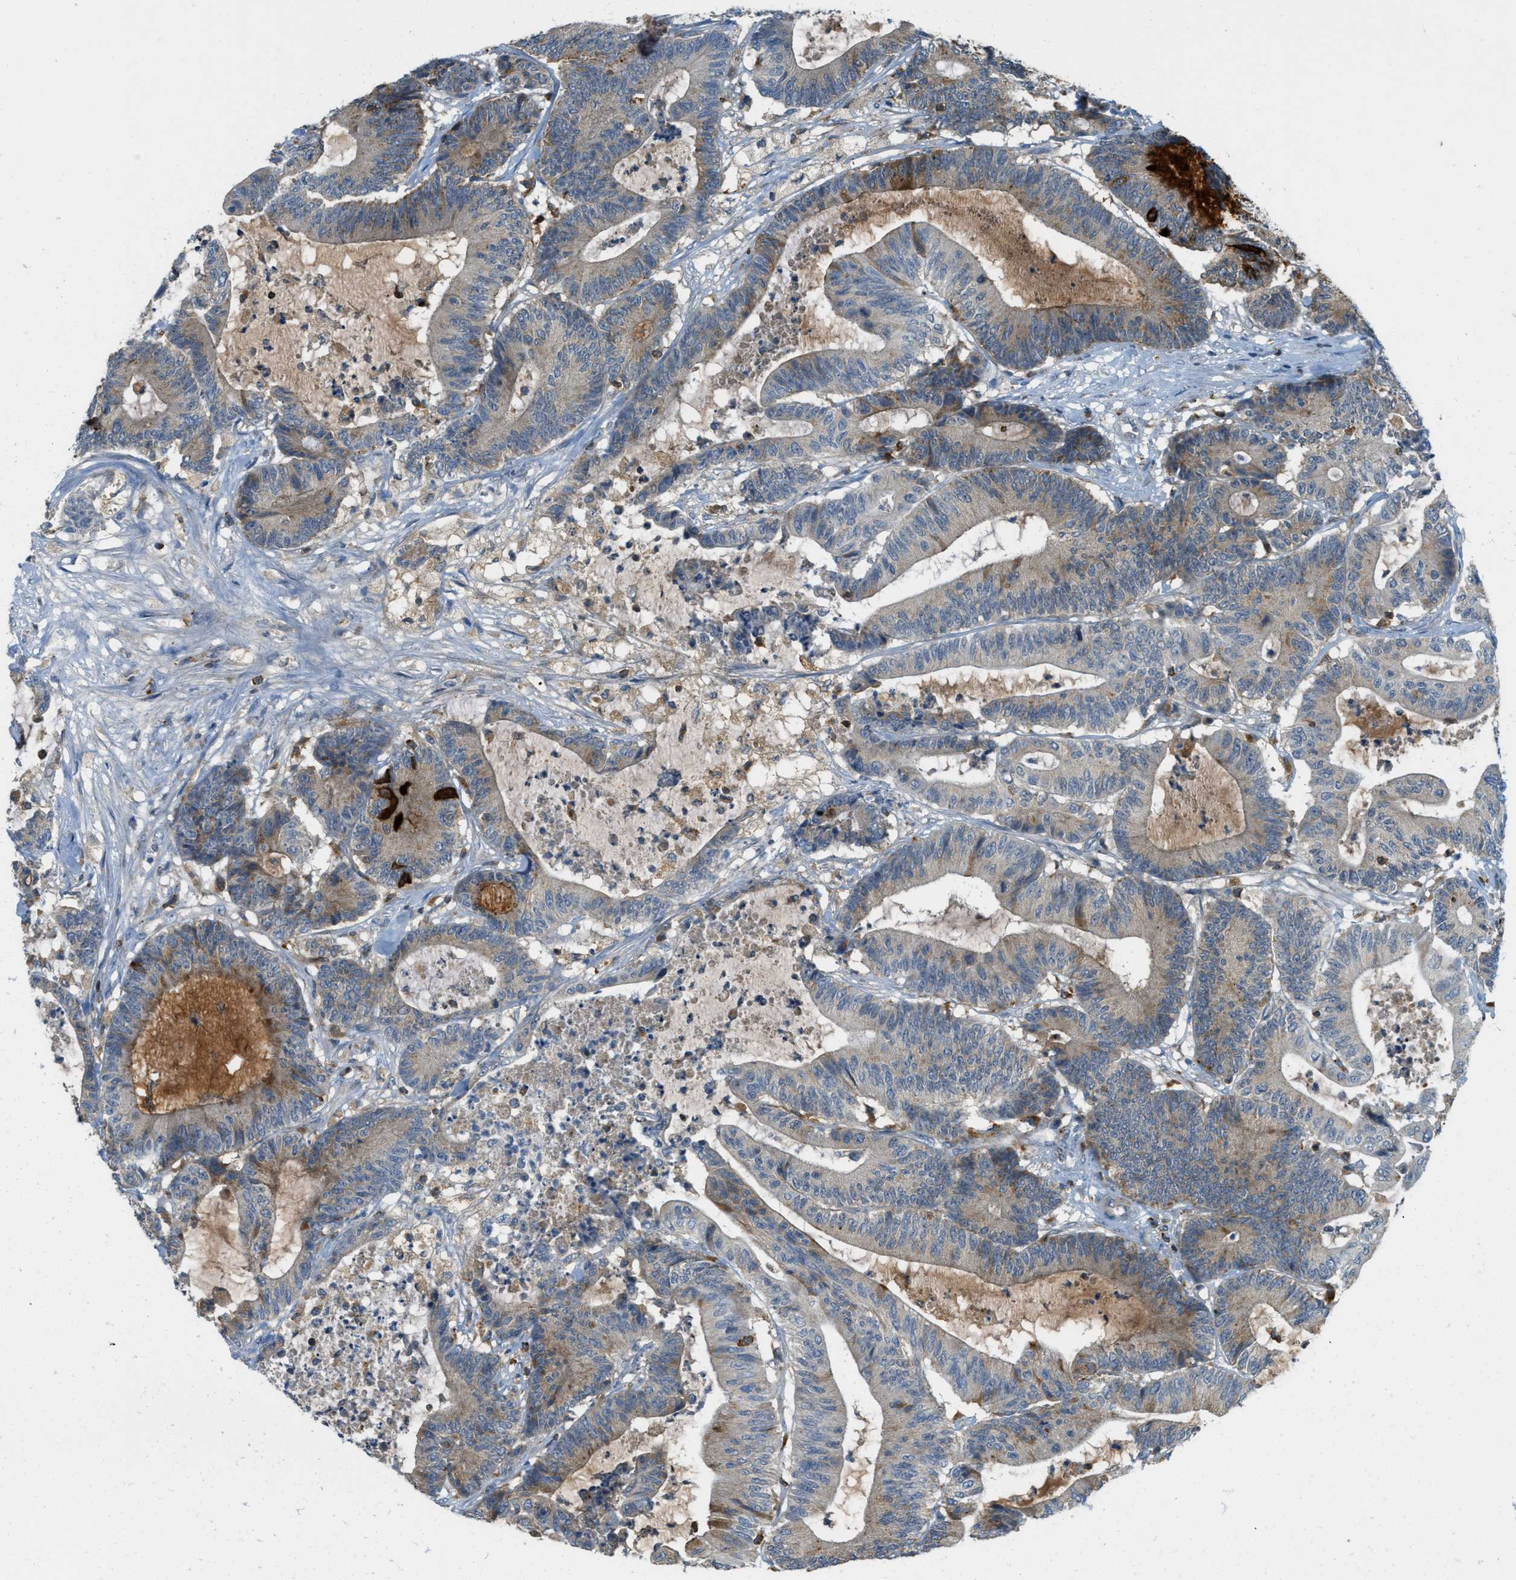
{"staining": {"intensity": "moderate", "quantity": "25%-75%", "location": "cytoplasmic/membranous"}, "tissue": "colorectal cancer", "cell_type": "Tumor cells", "image_type": "cancer", "snomed": [{"axis": "morphology", "description": "Adenocarcinoma, NOS"}, {"axis": "topography", "description": "Colon"}], "caption": "The photomicrograph shows a brown stain indicating the presence of a protein in the cytoplasmic/membranous of tumor cells in colorectal cancer (adenocarcinoma).", "gene": "PLBD2", "patient": {"sex": "female", "age": 84}}